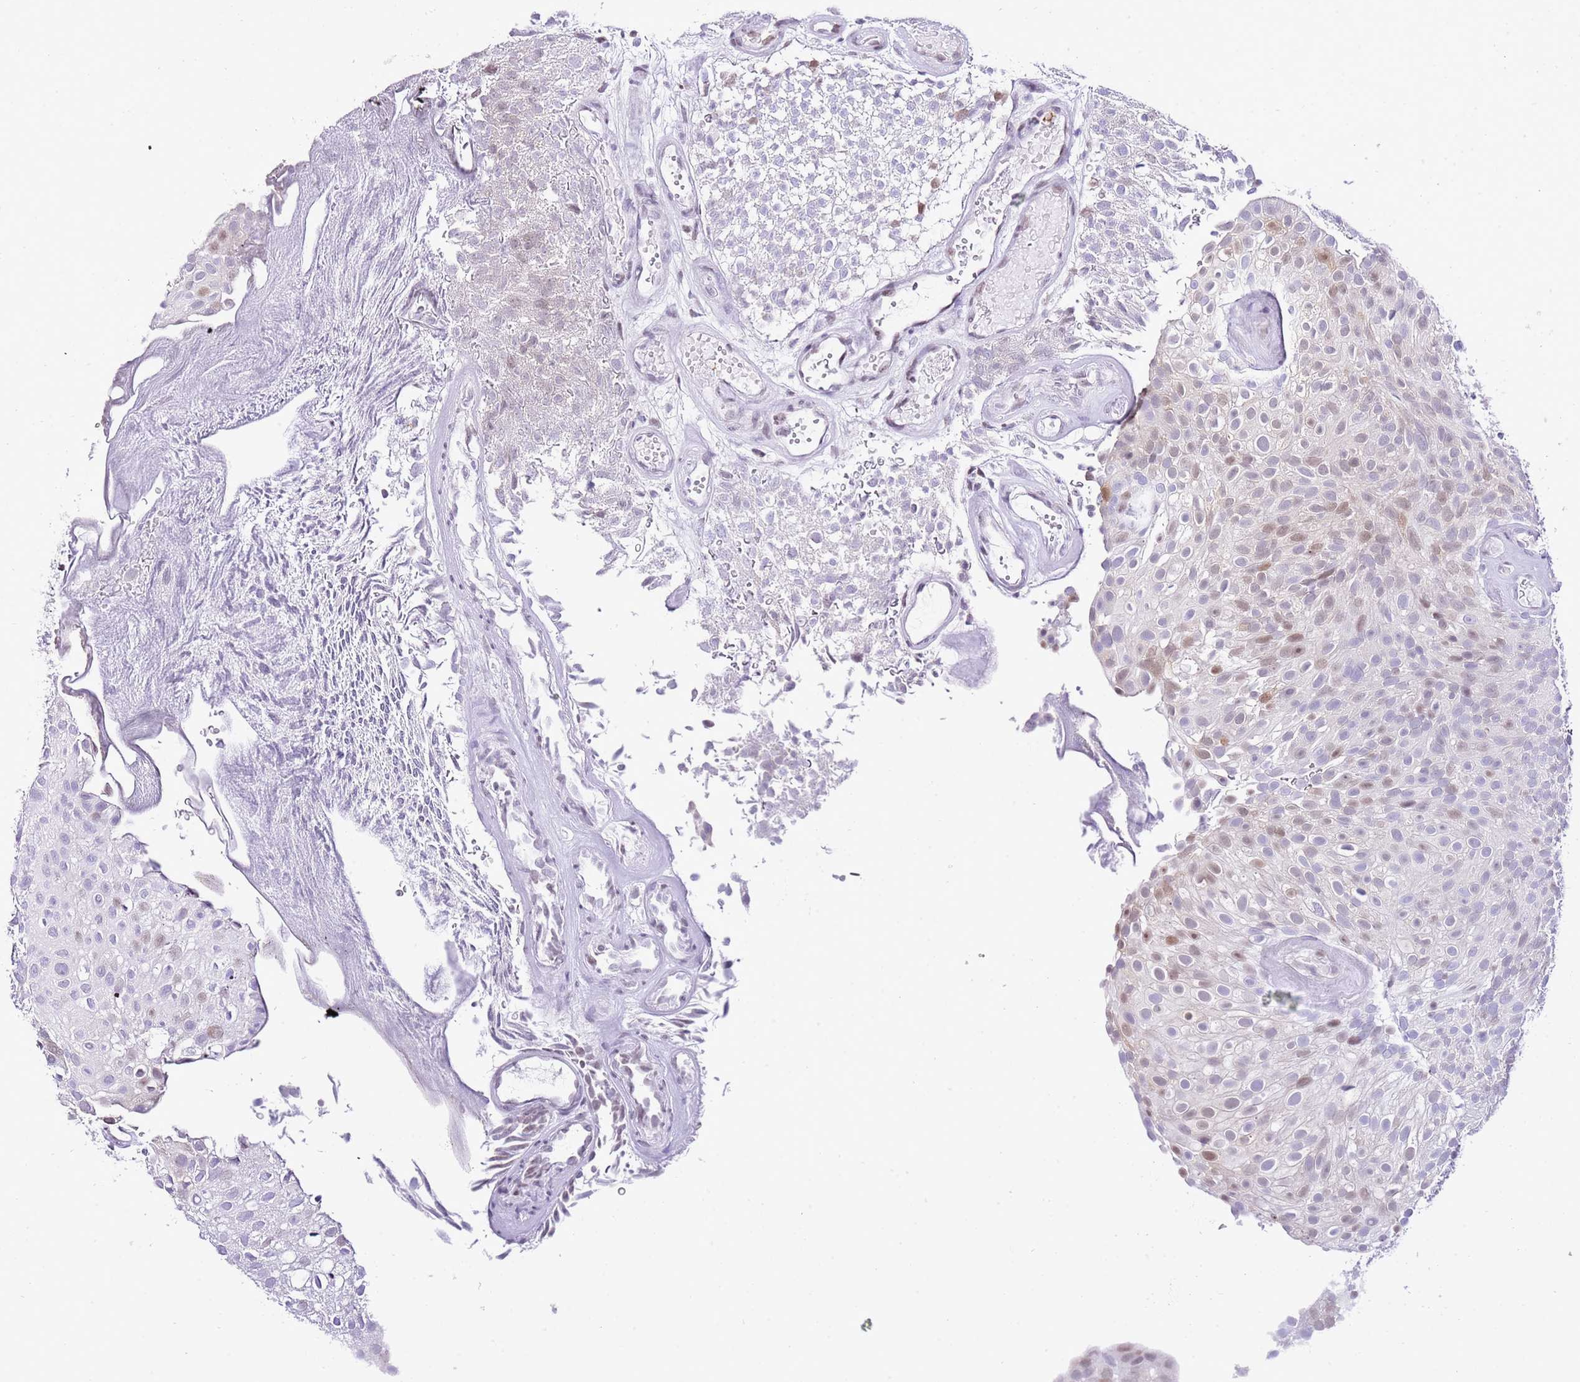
{"staining": {"intensity": "weak", "quantity": "<25%", "location": "nuclear"}, "tissue": "urothelial cancer", "cell_type": "Tumor cells", "image_type": "cancer", "snomed": [{"axis": "morphology", "description": "Urothelial carcinoma, Low grade"}, {"axis": "topography", "description": "Urinary bladder"}], "caption": "Micrograph shows no significant protein expression in tumor cells of low-grade urothelial carcinoma.", "gene": "PRR15", "patient": {"sex": "male", "age": 78}}